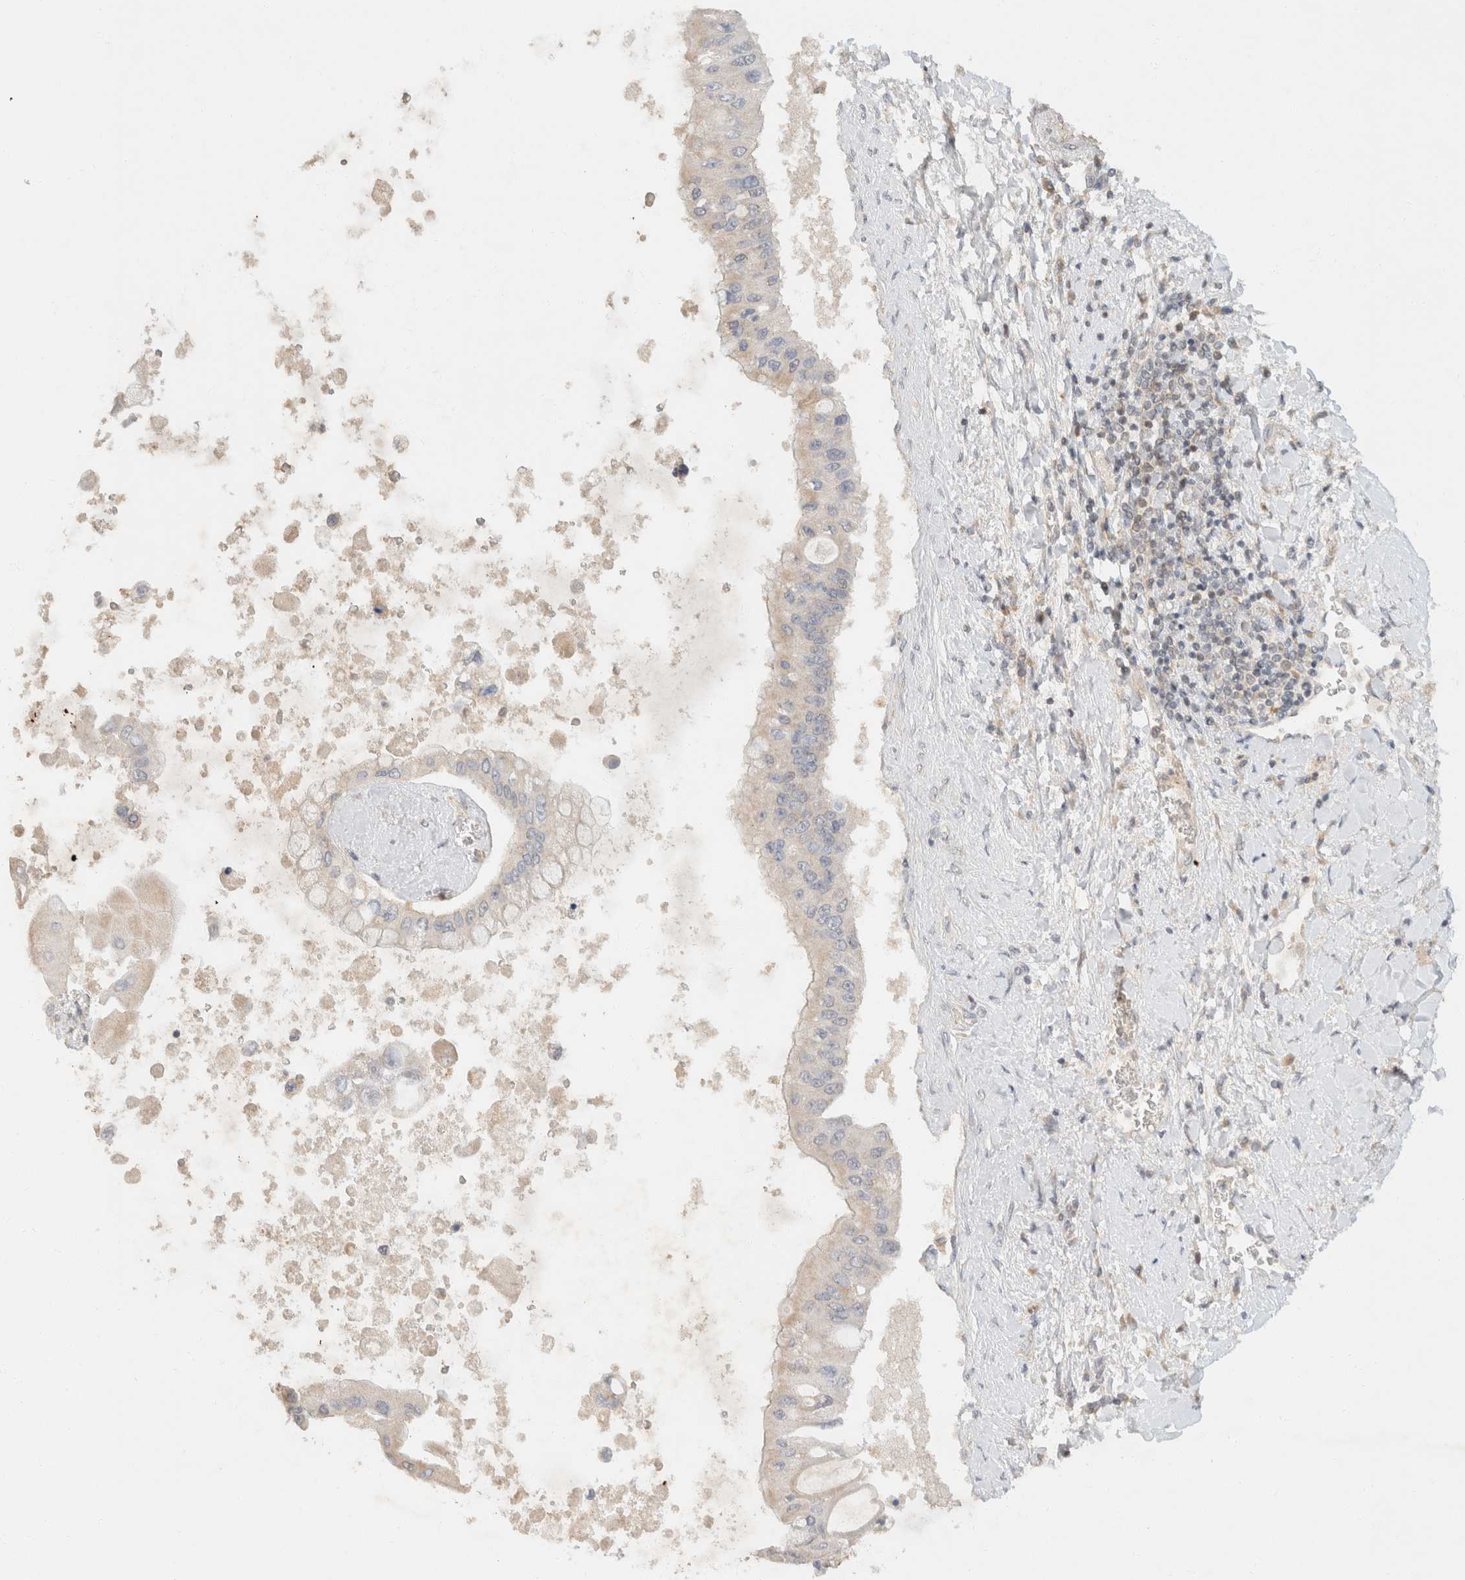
{"staining": {"intensity": "negative", "quantity": "none", "location": "none"}, "tissue": "liver cancer", "cell_type": "Tumor cells", "image_type": "cancer", "snomed": [{"axis": "morphology", "description": "Cholangiocarcinoma"}, {"axis": "topography", "description": "Liver"}], "caption": "Immunohistochemistry image of neoplastic tissue: human cholangiocarcinoma (liver) stained with DAB displays no significant protein expression in tumor cells.", "gene": "TACC1", "patient": {"sex": "male", "age": 50}}